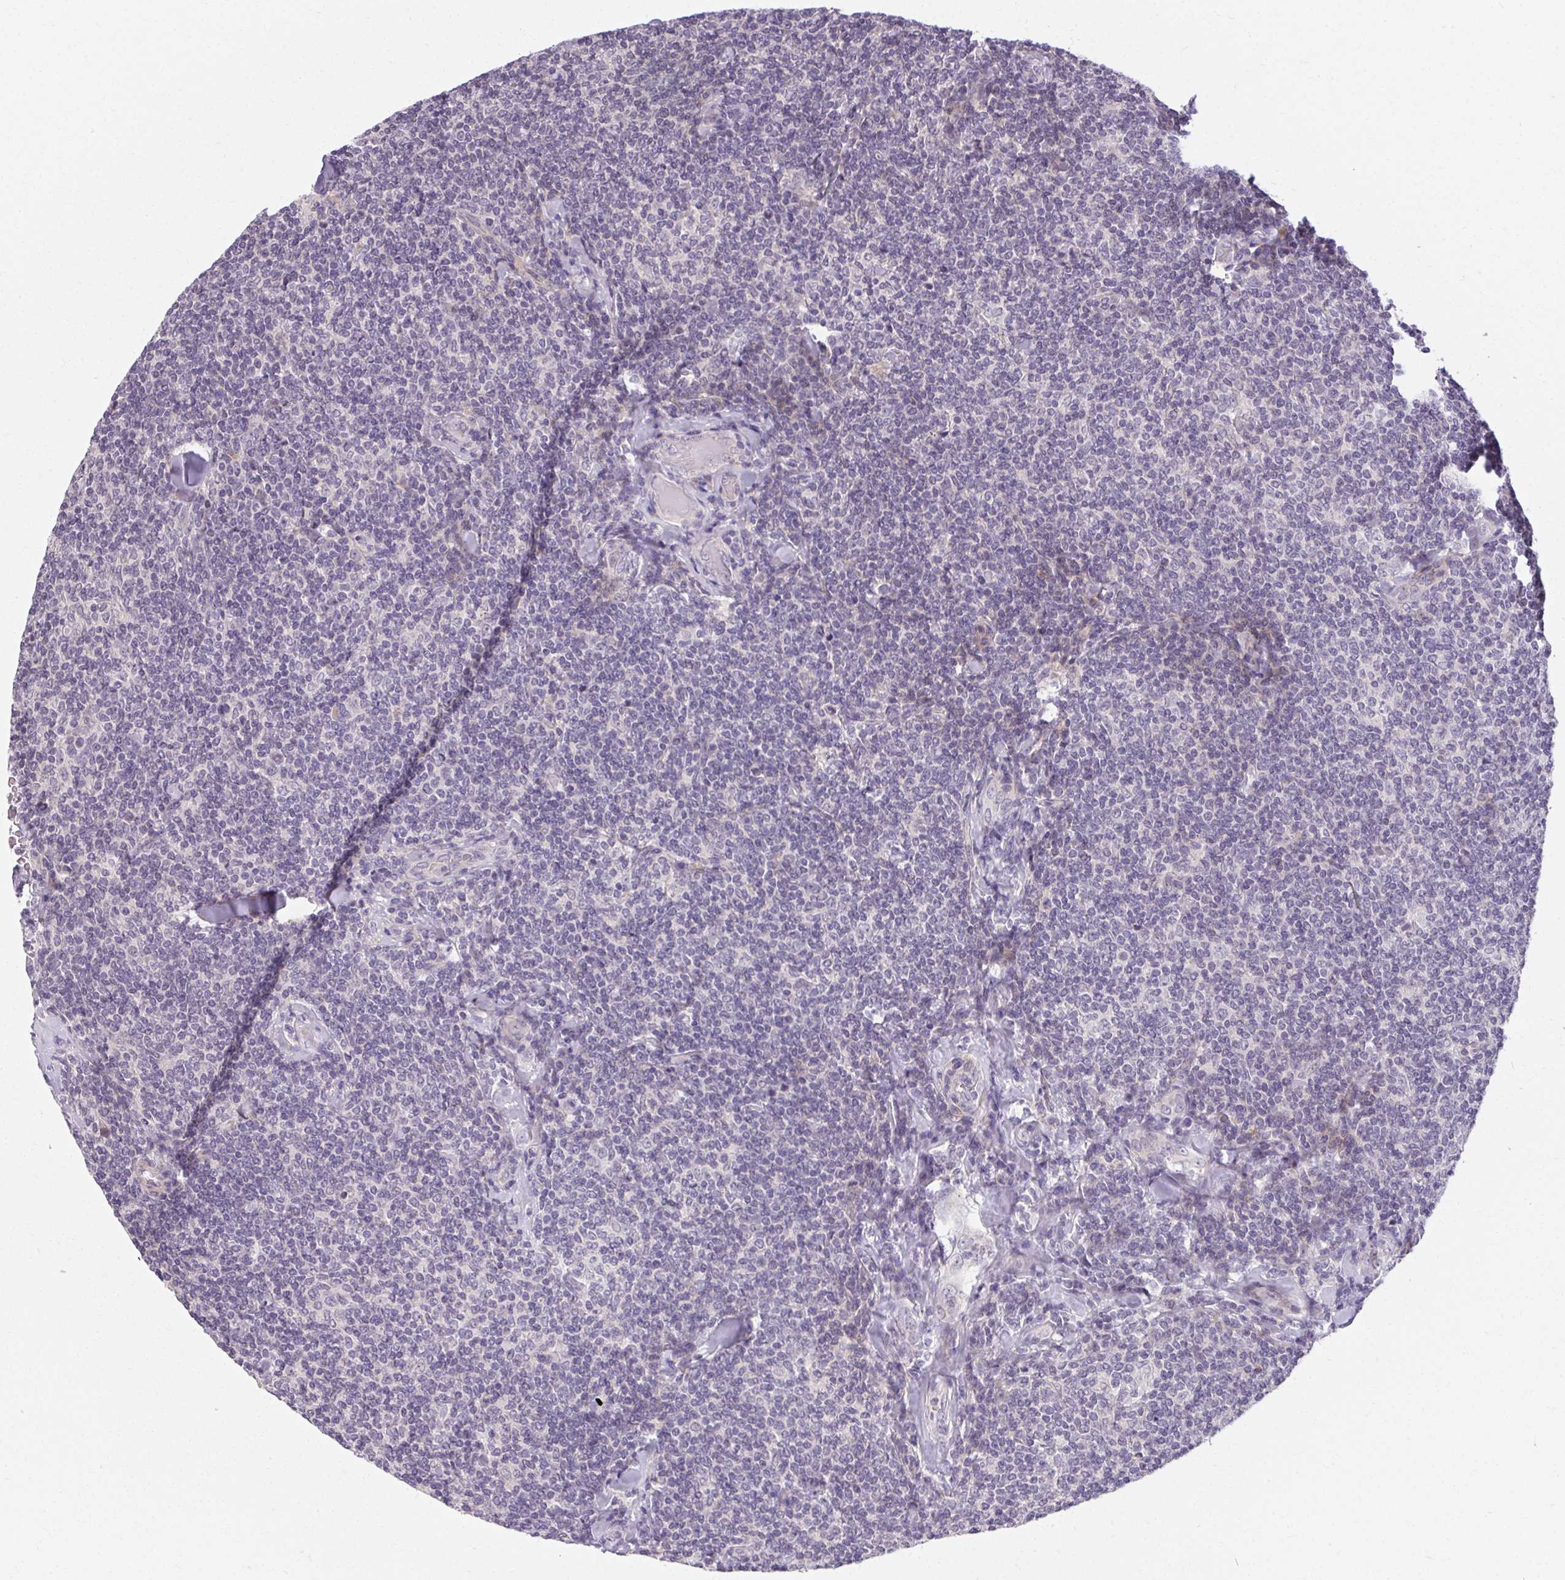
{"staining": {"intensity": "negative", "quantity": "none", "location": "none"}, "tissue": "lymphoma", "cell_type": "Tumor cells", "image_type": "cancer", "snomed": [{"axis": "morphology", "description": "Malignant lymphoma, non-Hodgkin's type, Low grade"}, {"axis": "topography", "description": "Lymph node"}], "caption": "The immunohistochemistry (IHC) image has no significant positivity in tumor cells of lymphoma tissue.", "gene": "TMEM52B", "patient": {"sex": "female", "age": 56}}